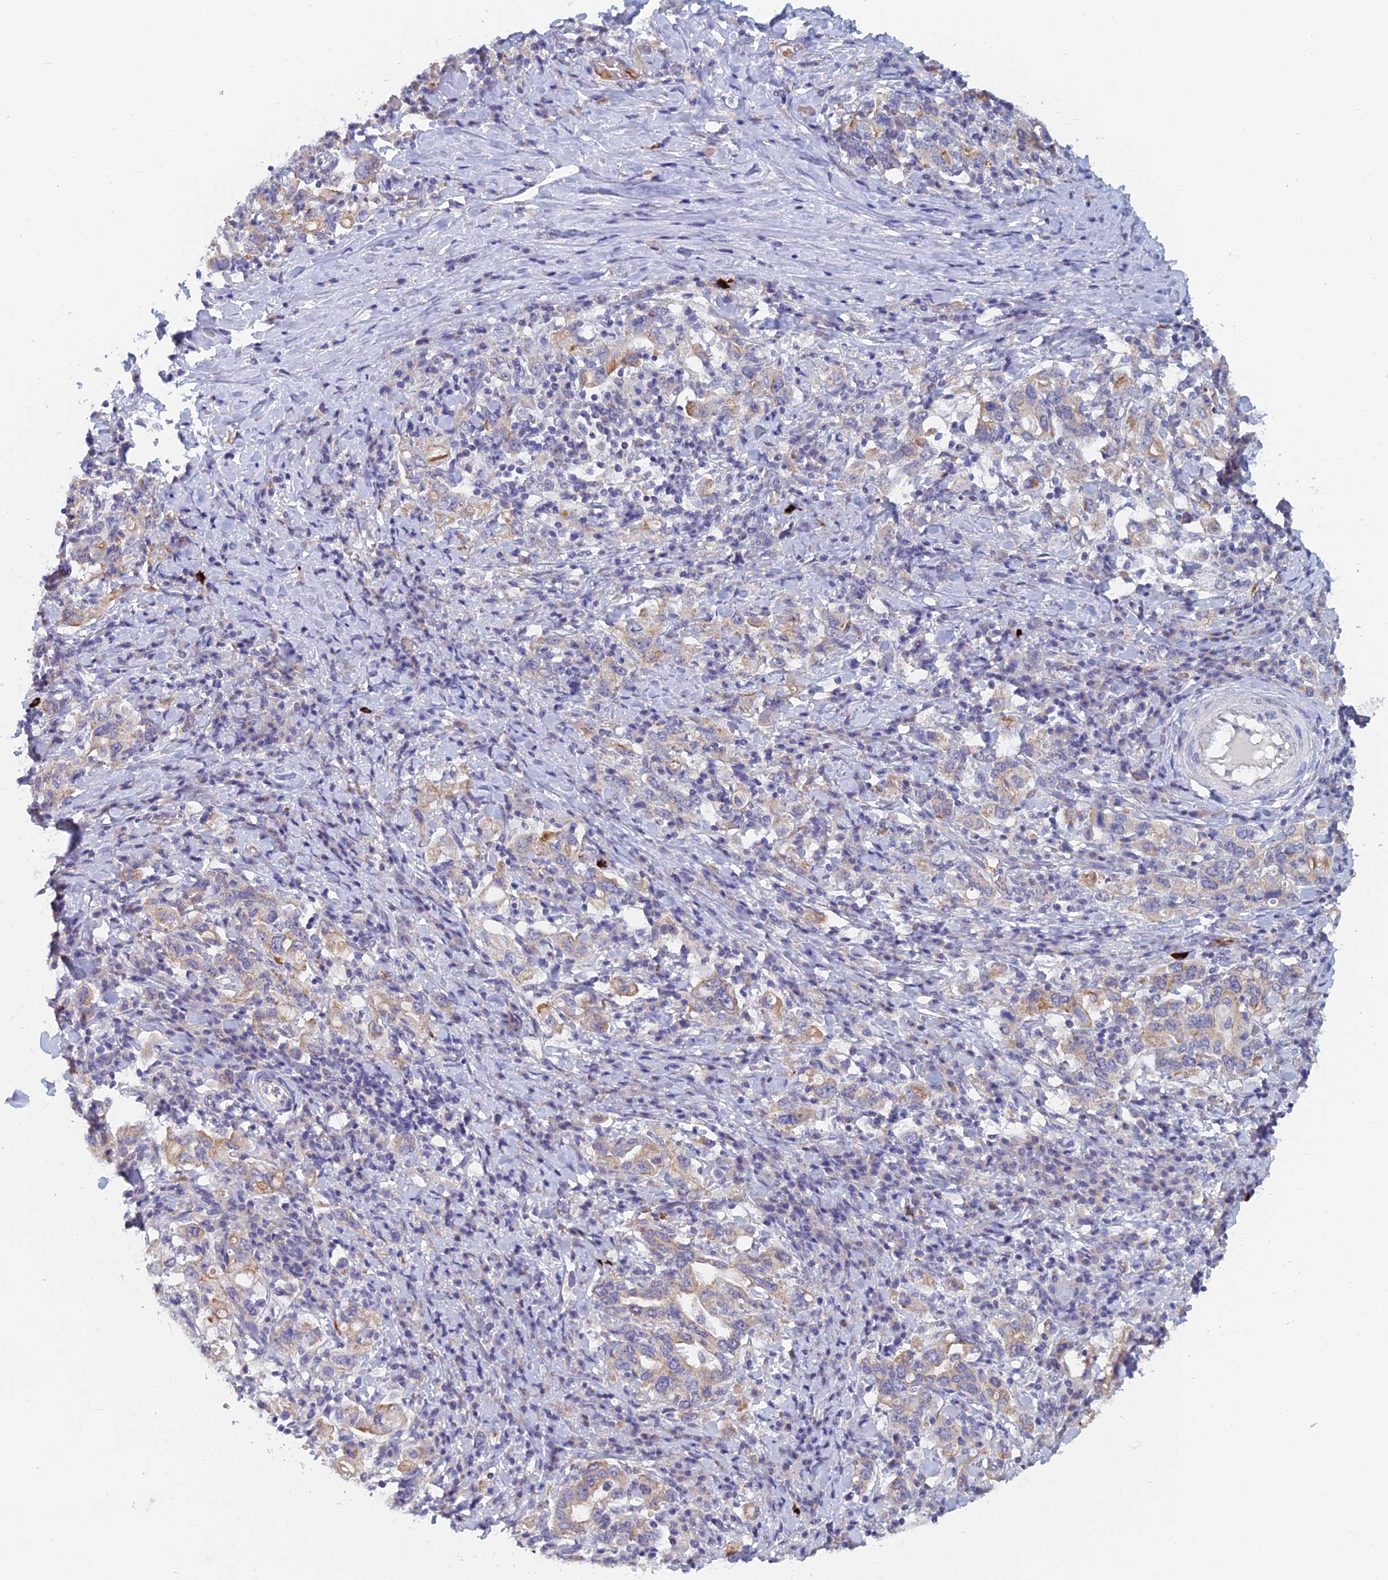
{"staining": {"intensity": "weak", "quantity": "<25%", "location": "cytoplasmic/membranous"}, "tissue": "stomach cancer", "cell_type": "Tumor cells", "image_type": "cancer", "snomed": [{"axis": "morphology", "description": "Adenocarcinoma, NOS"}, {"axis": "topography", "description": "Stomach, upper"}, {"axis": "topography", "description": "Stomach"}], "caption": "A high-resolution photomicrograph shows immunohistochemistry staining of stomach adenocarcinoma, which exhibits no significant staining in tumor cells. (DAB (3,3'-diaminobenzidine) IHC with hematoxylin counter stain).", "gene": "GIPC1", "patient": {"sex": "male", "age": 62}}